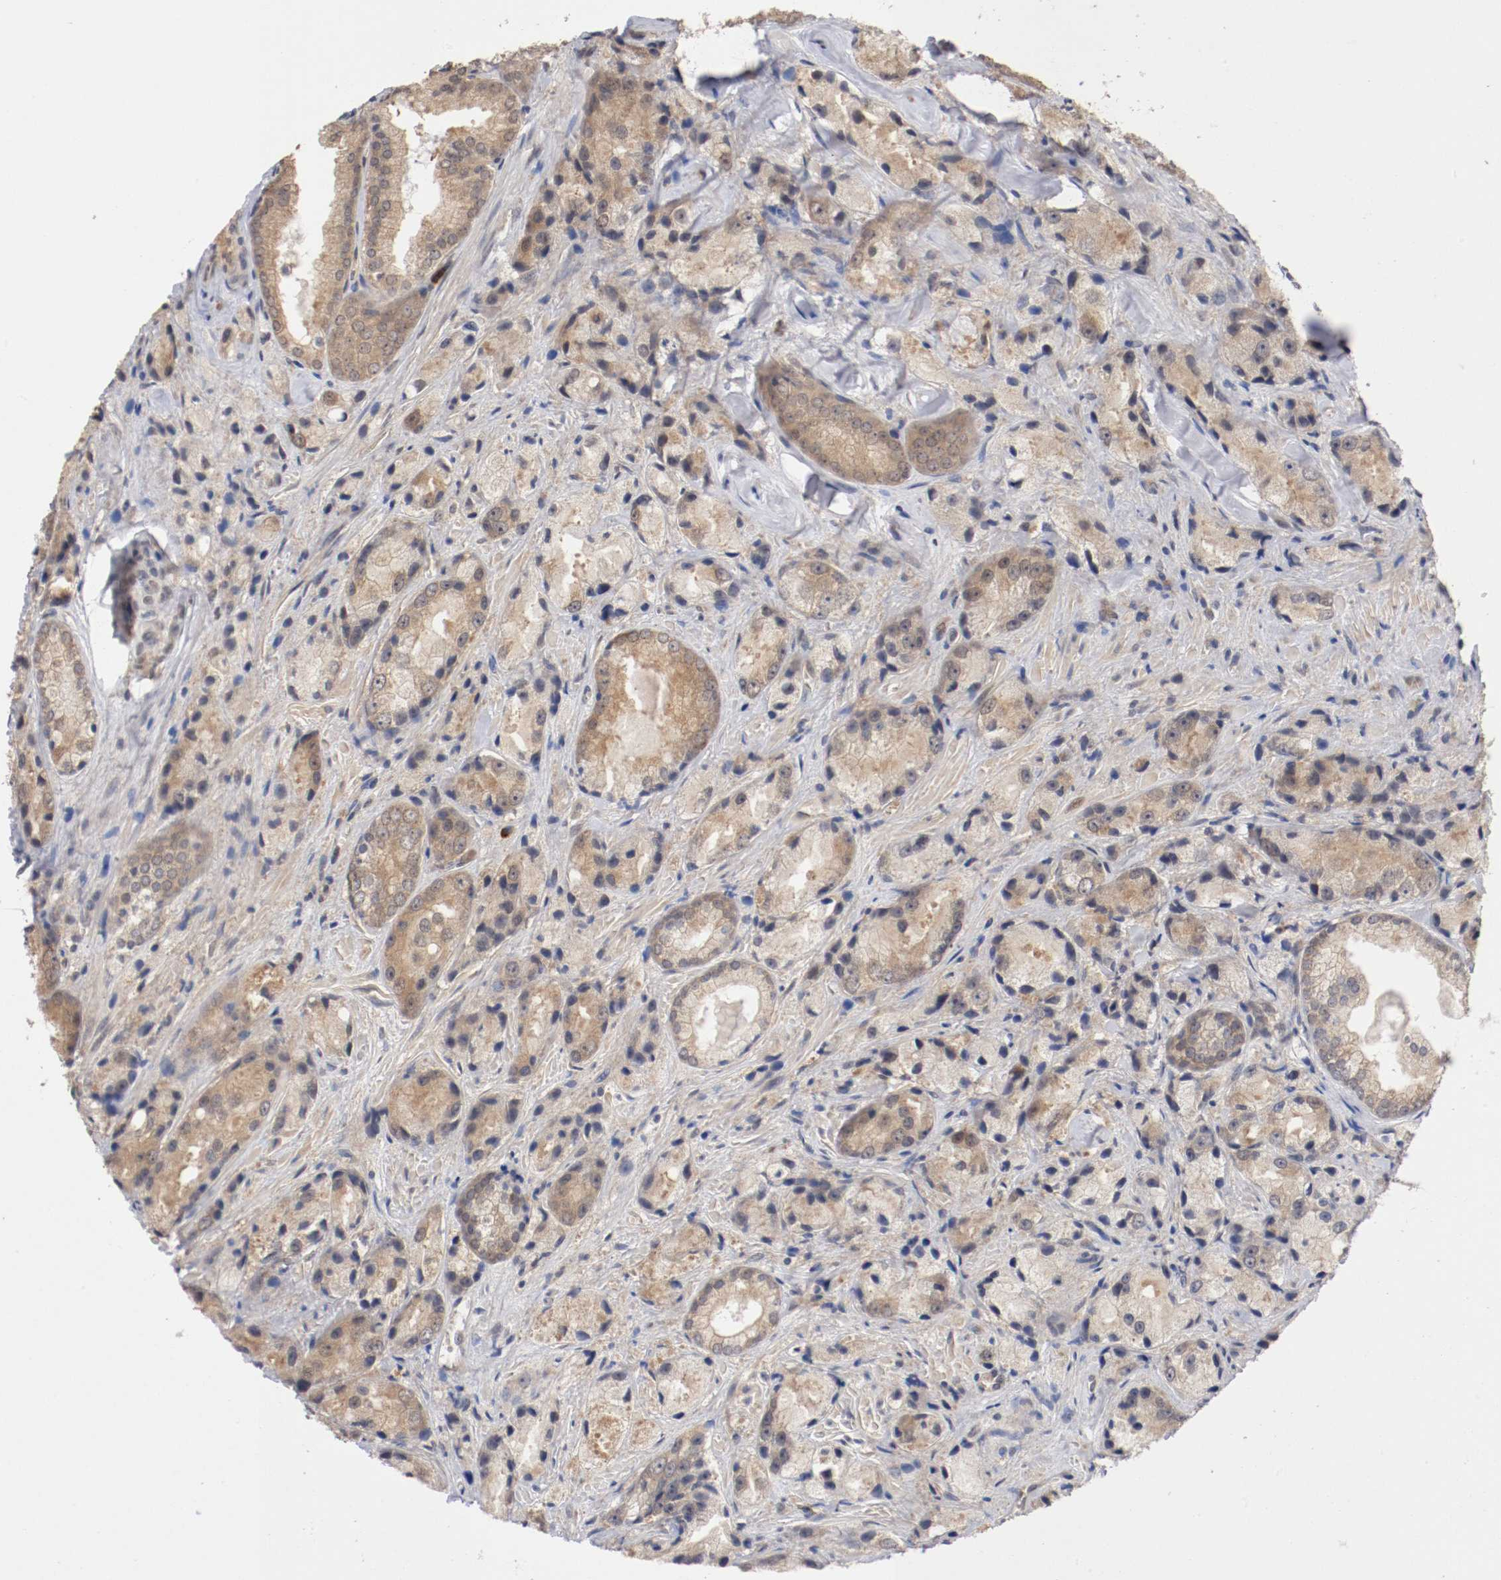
{"staining": {"intensity": "weak", "quantity": ">75%", "location": "cytoplasmic/membranous"}, "tissue": "prostate cancer", "cell_type": "Tumor cells", "image_type": "cancer", "snomed": [{"axis": "morphology", "description": "Adenocarcinoma, Low grade"}, {"axis": "topography", "description": "Prostate"}], "caption": "This micrograph demonstrates immunohistochemistry staining of adenocarcinoma (low-grade) (prostate), with low weak cytoplasmic/membranous staining in approximately >75% of tumor cells.", "gene": "DNMT3B", "patient": {"sex": "male", "age": 64}}